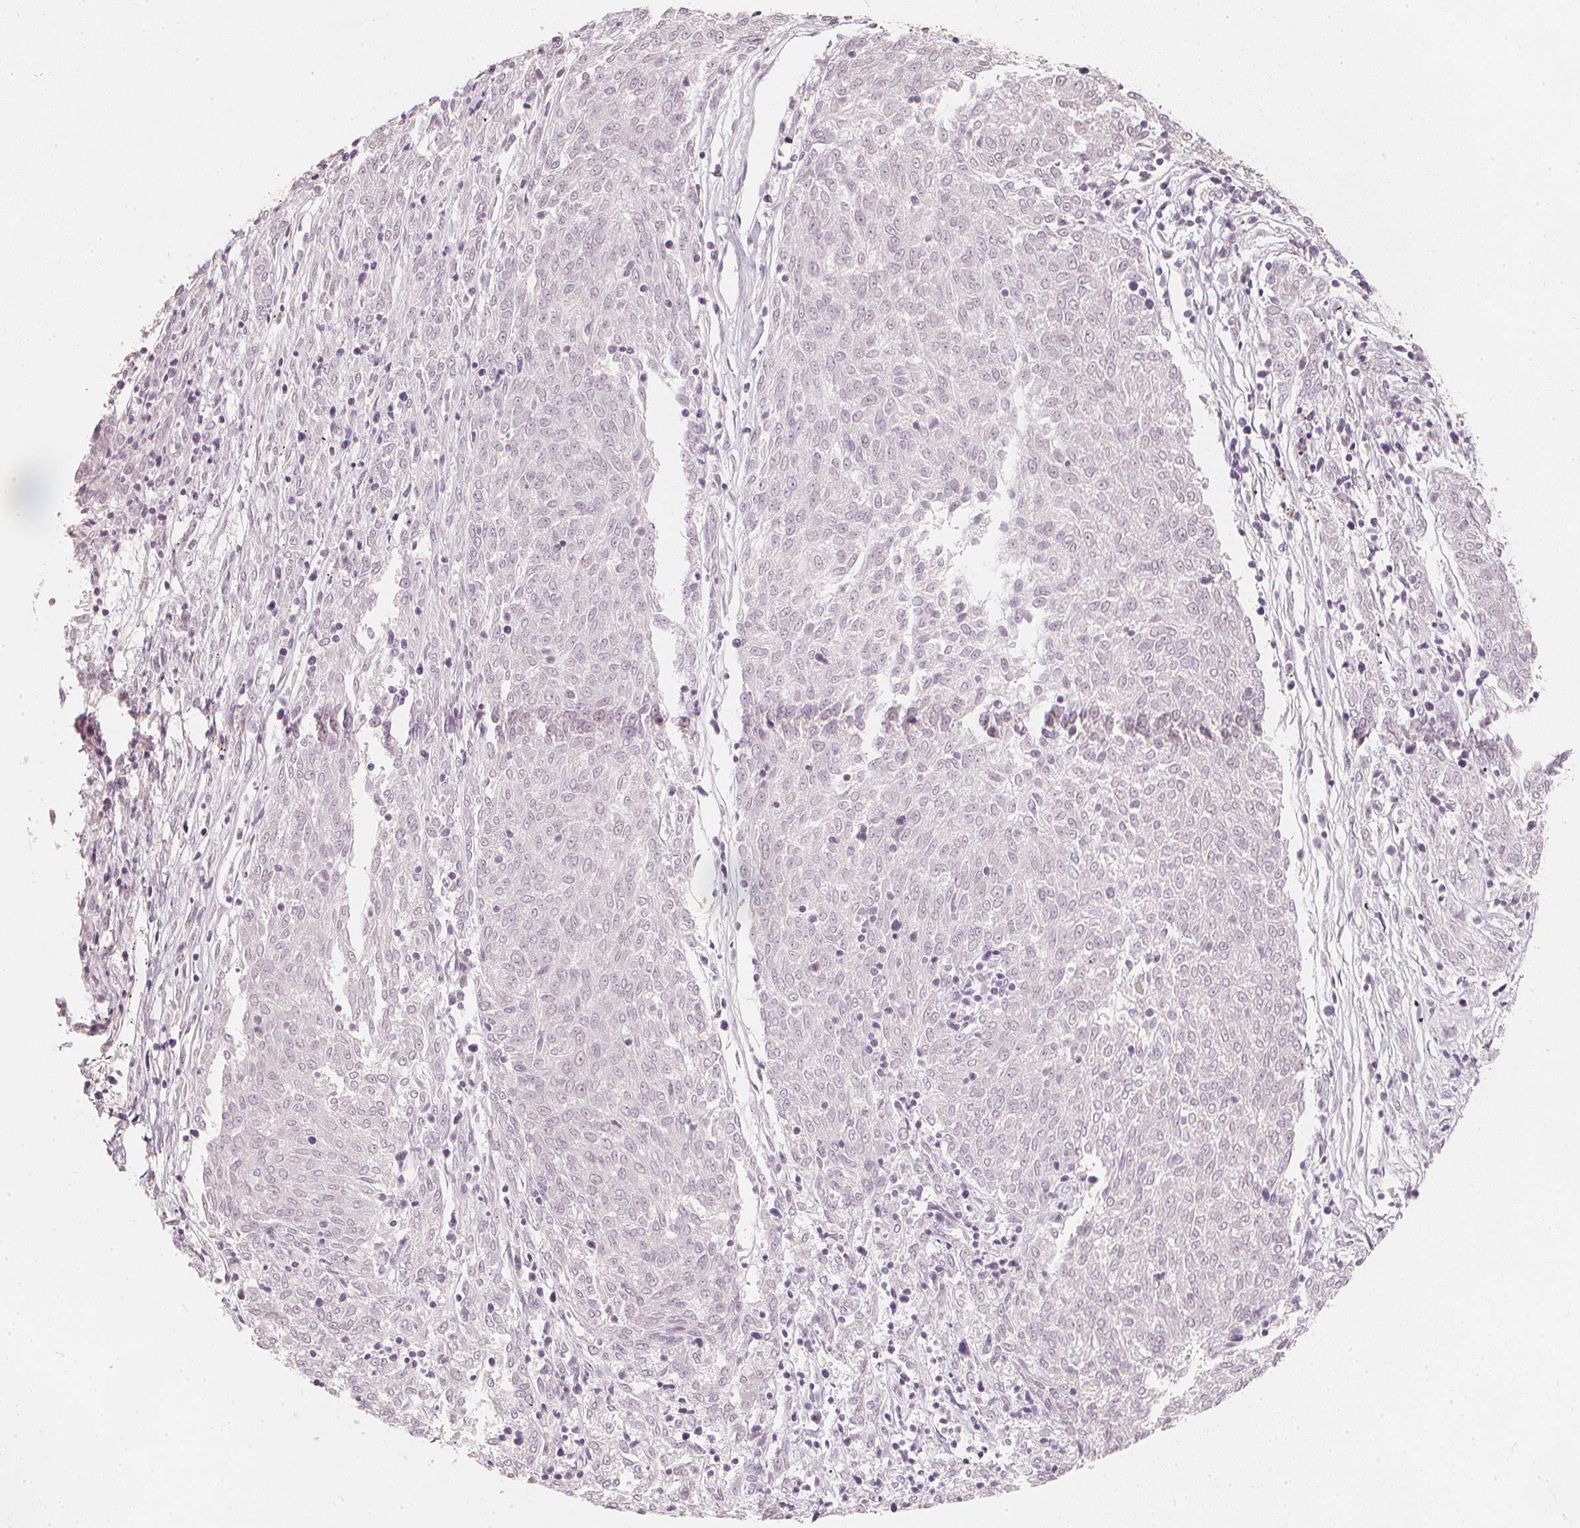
{"staining": {"intensity": "negative", "quantity": "none", "location": "none"}, "tissue": "melanoma", "cell_type": "Tumor cells", "image_type": "cancer", "snomed": [{"axis": "morphology", "description": "Malignant melanoma, NOS"}, {"axis": "topography", "description": "Skin"}], "caption": "The photomicrograph exhibits no significant positivity in tumor cells of melanoma.", "gene": "CALB1", "patient": {"sex": "female", "age": 72}}